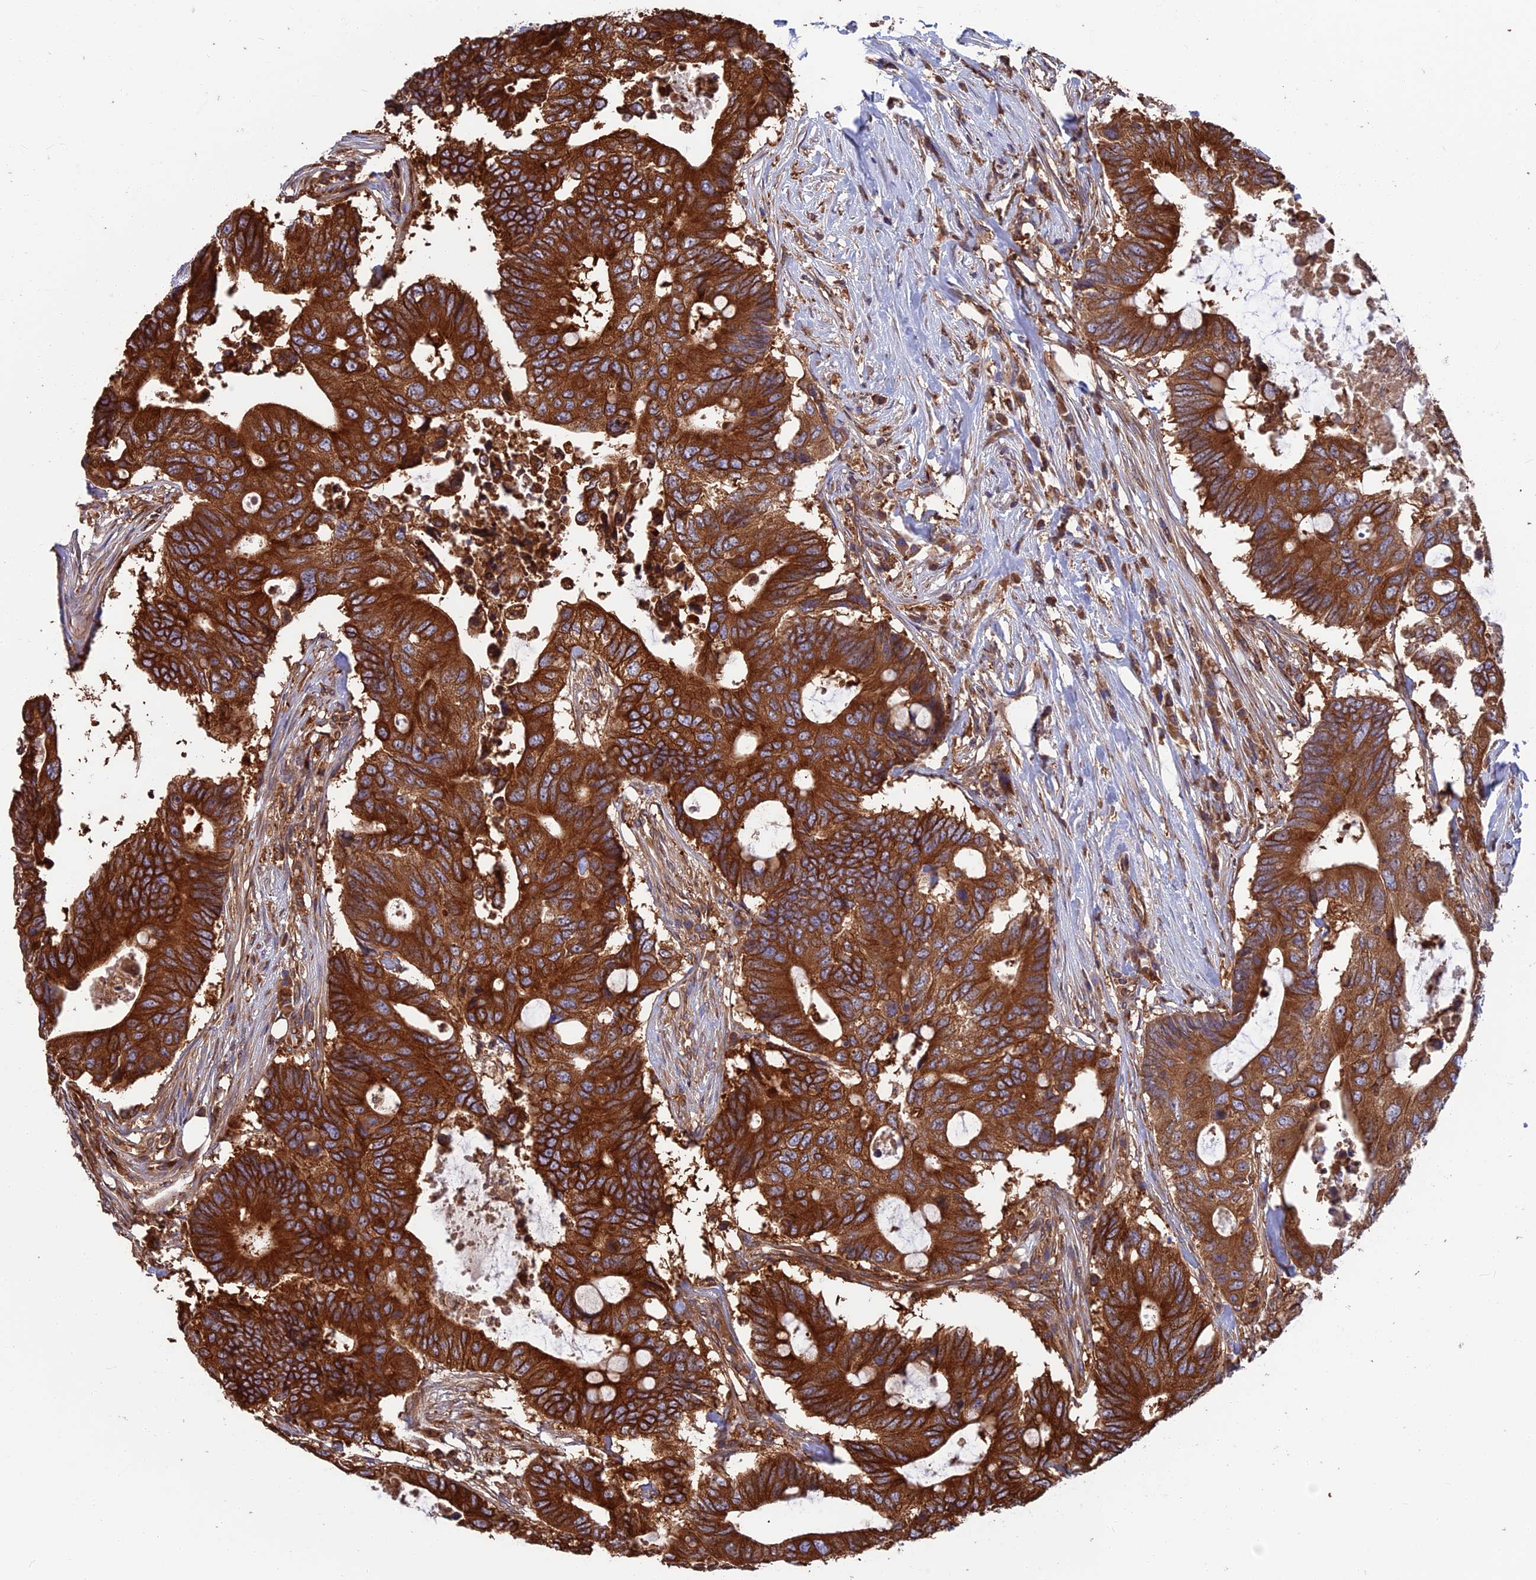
{"staining": {"intensity": "strong", "quantity": ">75%", "location": "cytoplasmic/membranous"}, "tissue": "colorectal cancer", "cell_type": "Tumor cells", "image_type": "cancer", "snomed": [{"axis": "morphology", "description": "Adenocarcinoma, NOS"}, {"axis": "topography", "description": "Colon"}], "caption": "The histopathology image exhibits immunohistochemical staining of adenocarcinoma (colorectal). There is strong cytoplasmic/membranous staining is seen in approximately >75% of tumor cells.", "gene": "WDR1", "patient": {"sex": "male", "age": 71}}